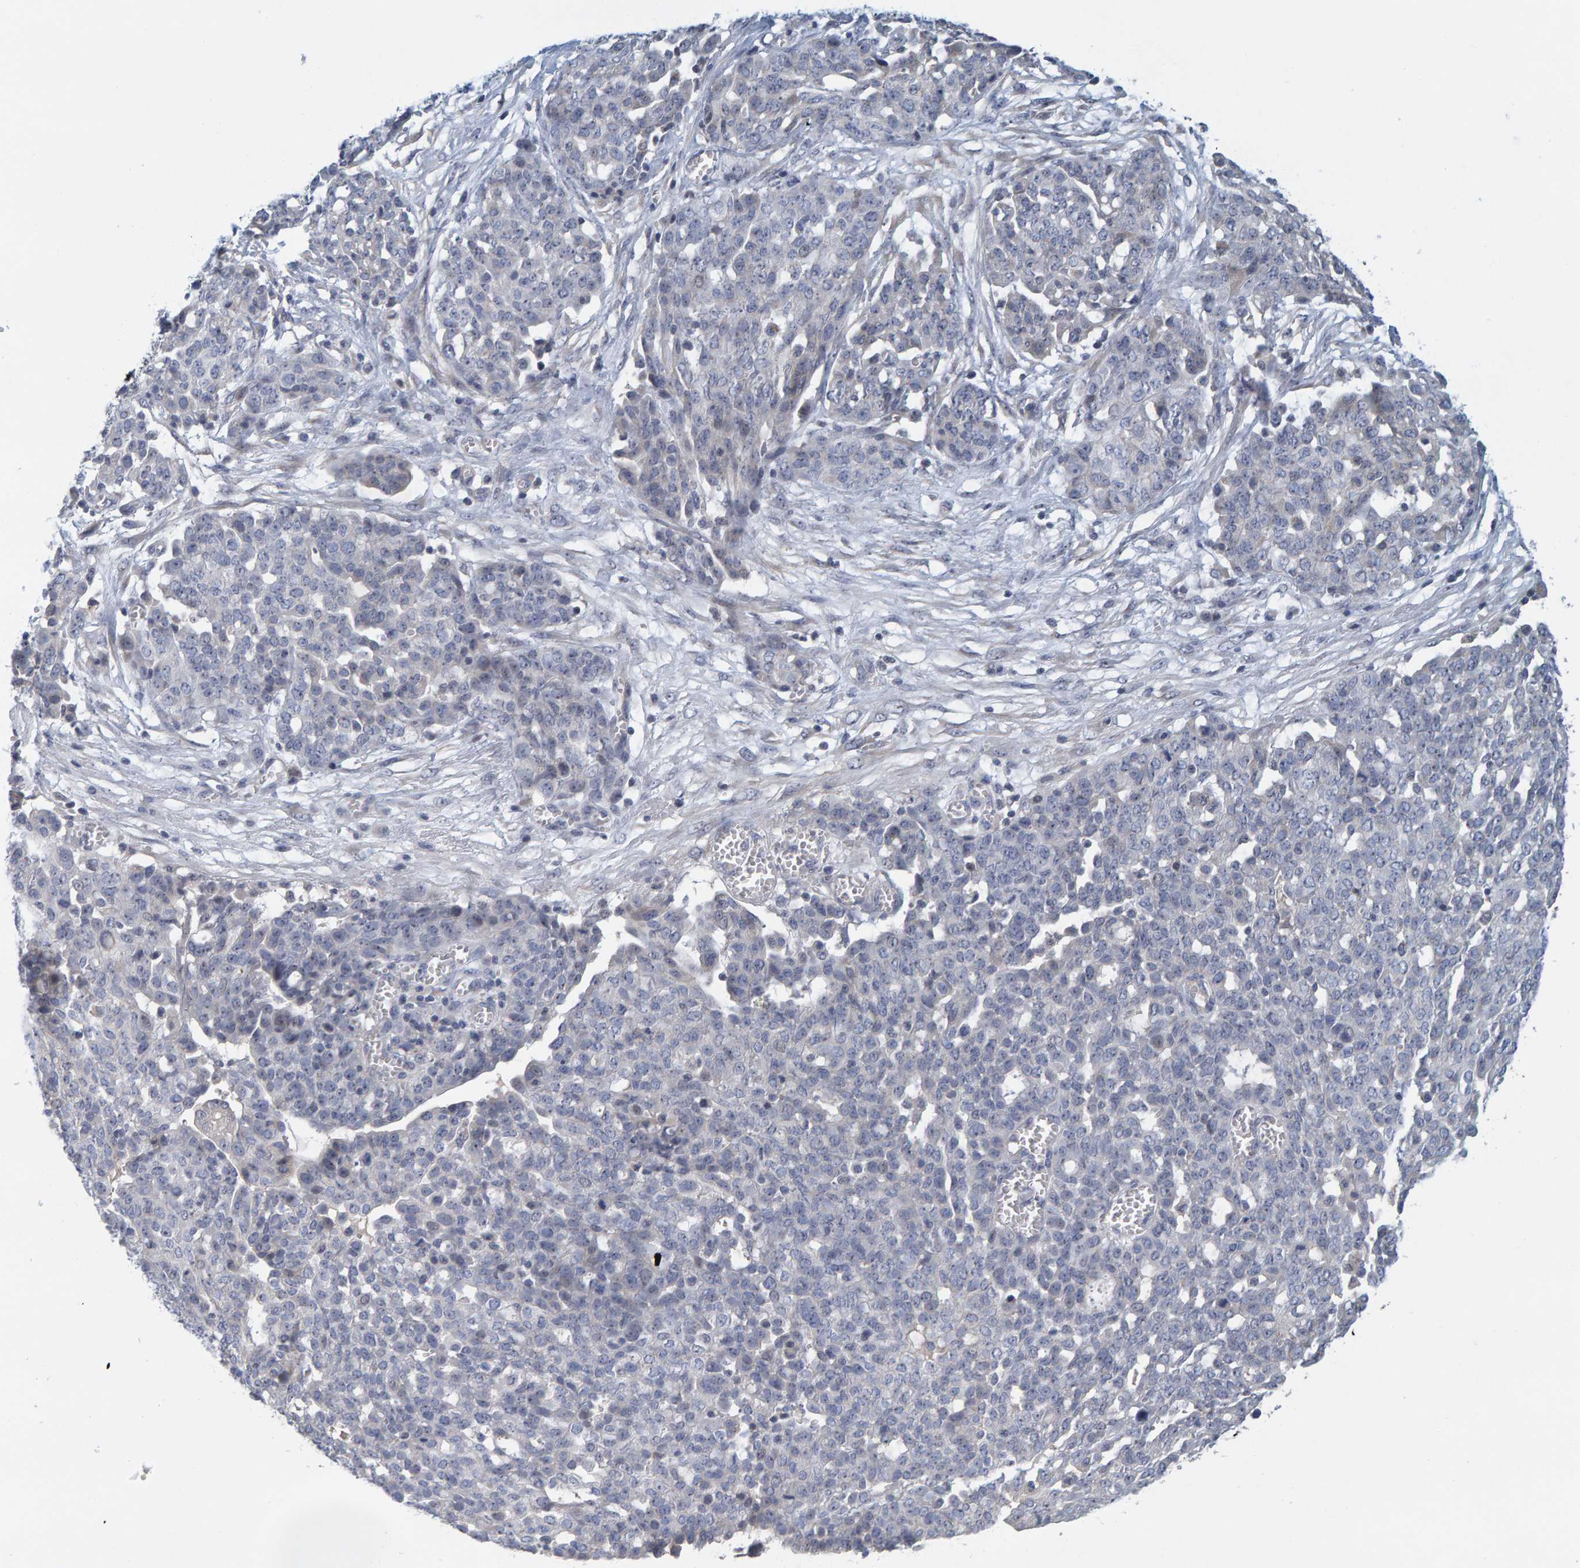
{"staining": {"intensity": "negative", "quantity": "none", "location": "none"}, "tissue": "ovarian cancer", "cell_type": "Tumor cells", "image_type": "cancer", "snomed": [{"axis": "morphology", "description": "Cystadenocarcinoma, serous, NOS"}, {"axis": "topography", "description": "Soft tissue"}, {"axis": "topography", "description": "Ovary"}], "caption": "Tumor cells are negative for protein expression in human ovarian cancer (serous cystadenocarcinoma).", "gene": "ZNF77", "patient": {"sex": "female", "age": 57}}